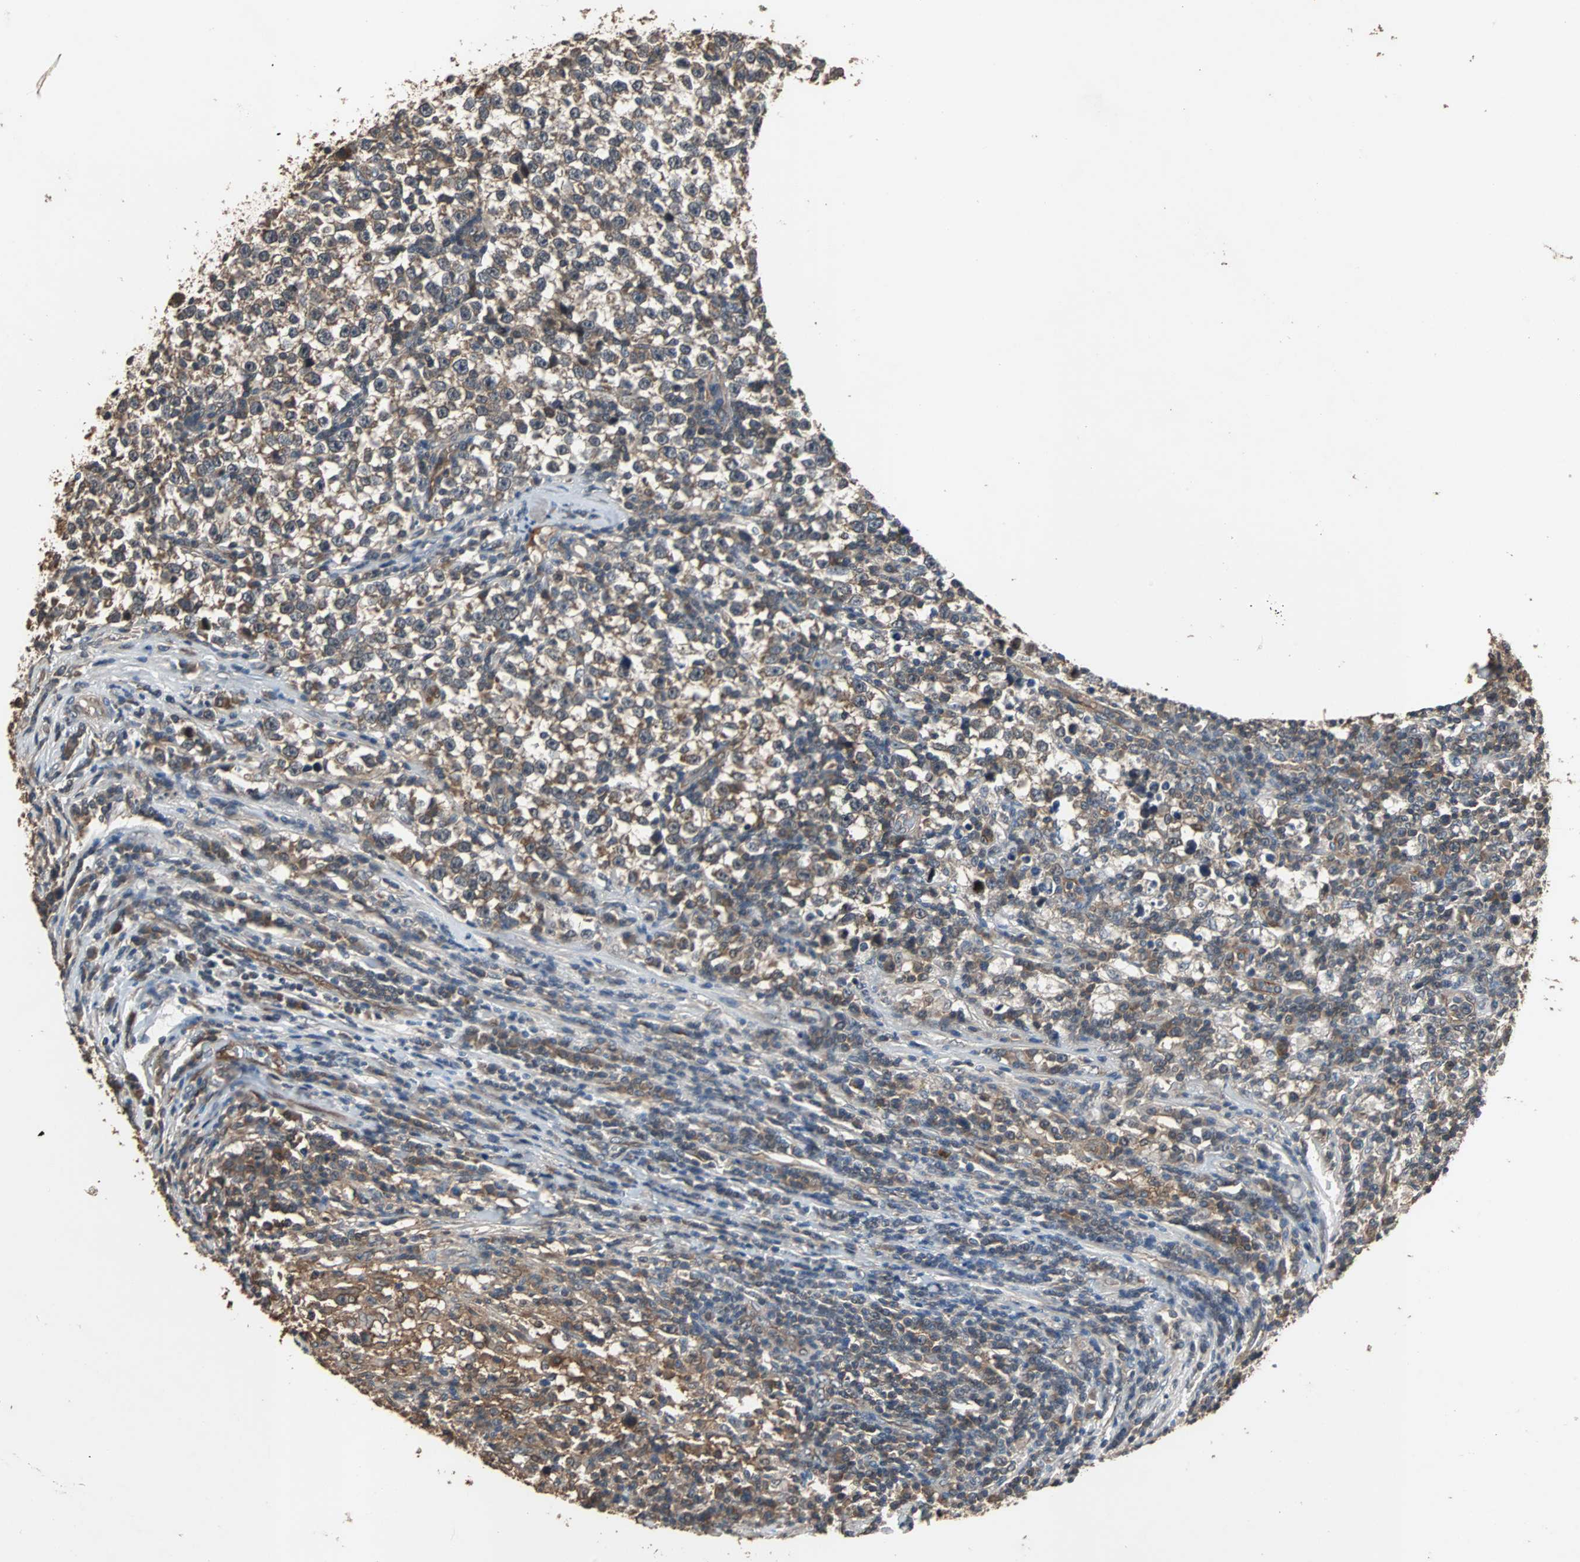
{"staining": {"intensity": "weak", "quantity": "25%-75%", "location": "cytoplasmic/membranous"}, "tissue": "testis cancer", "cell_type": "Tumor cells", "image_type": "cancer", "snomed": [{"axis": "morphology", "description": "Seminoma, NOS"}, {"axis": "topography", "description": "Testis"}], "caption": "This micrograph exhibits immunohistochemistry staining of testis seminoma, with low weak cytoplasmic/membranous staining in approximately 25%-75% of tumor cells.", "gene": "NDRG1", "patient": {"sex": "male", "age": 43}}